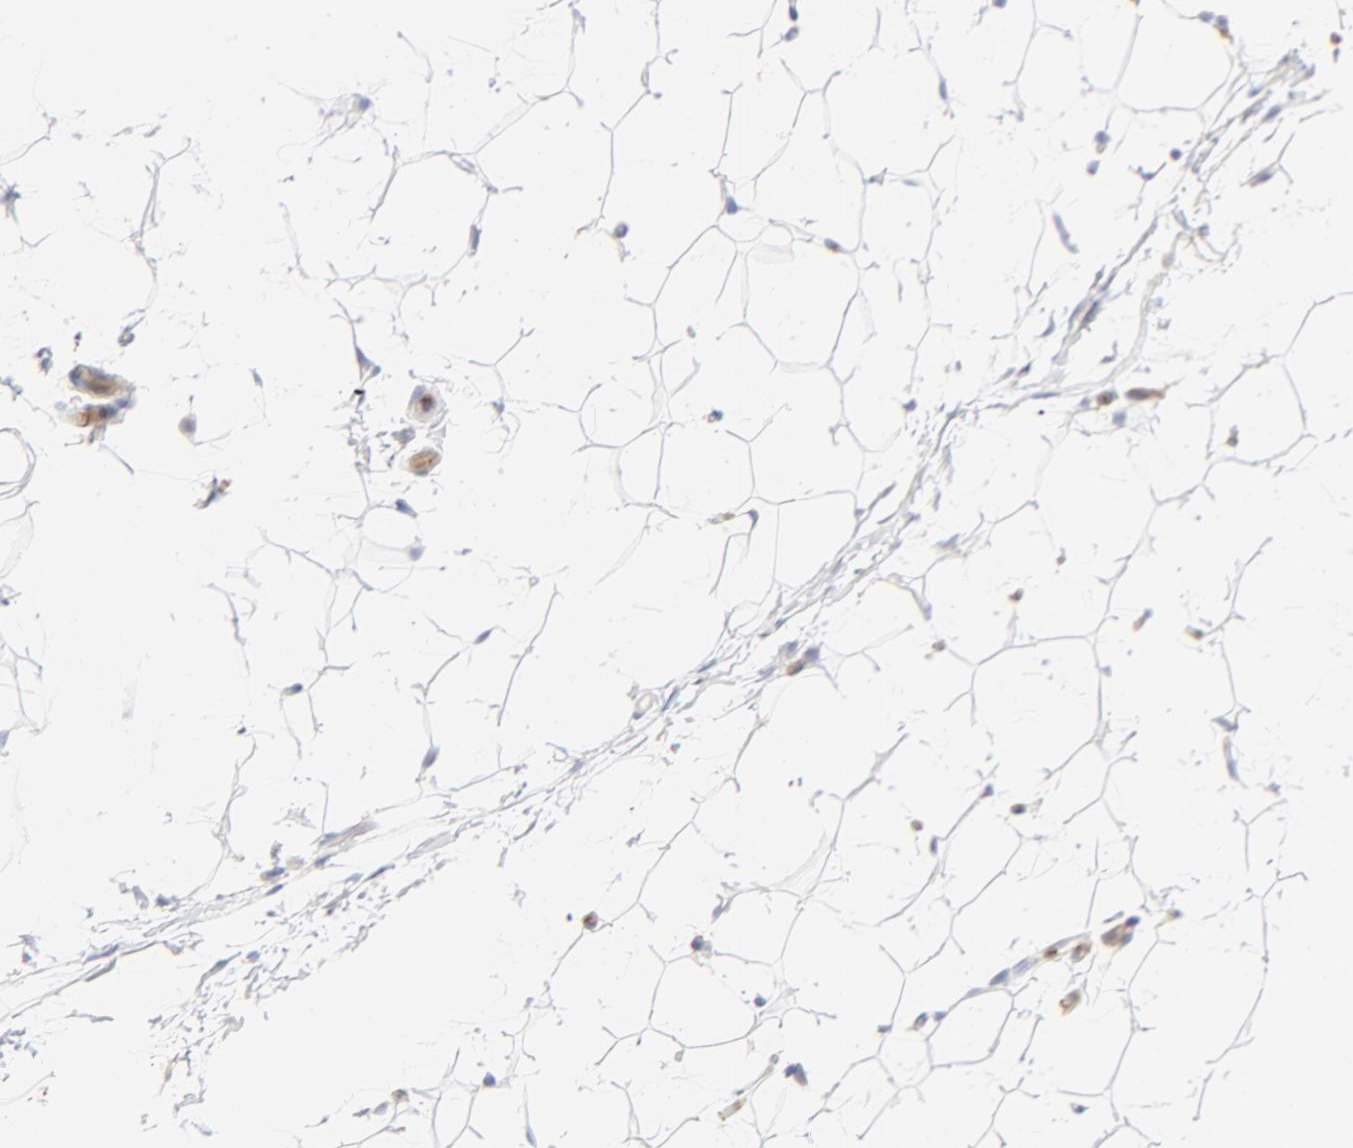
{"staining": {"intensity": "negative", "quantity": "none", "location": "none"}, "tissue": "adipose tissue", "cell_type": "Adipocytes", "image_type": "normal", "snomed": [{"axis": "morphology", "description": "Normal tissue, NOS"}, {"axis": "topography", "description": "Soft tissue"}], "caption": "This micrograph is of unremarkable adipose tissue stained with immunohistochemistry (IHC) to label a protein in brown with the nuclei are counter-stained blue. There is no positivity in adipocytes.", "gene": "SPTB", "patient": {"sex": "male", "age": 26}}